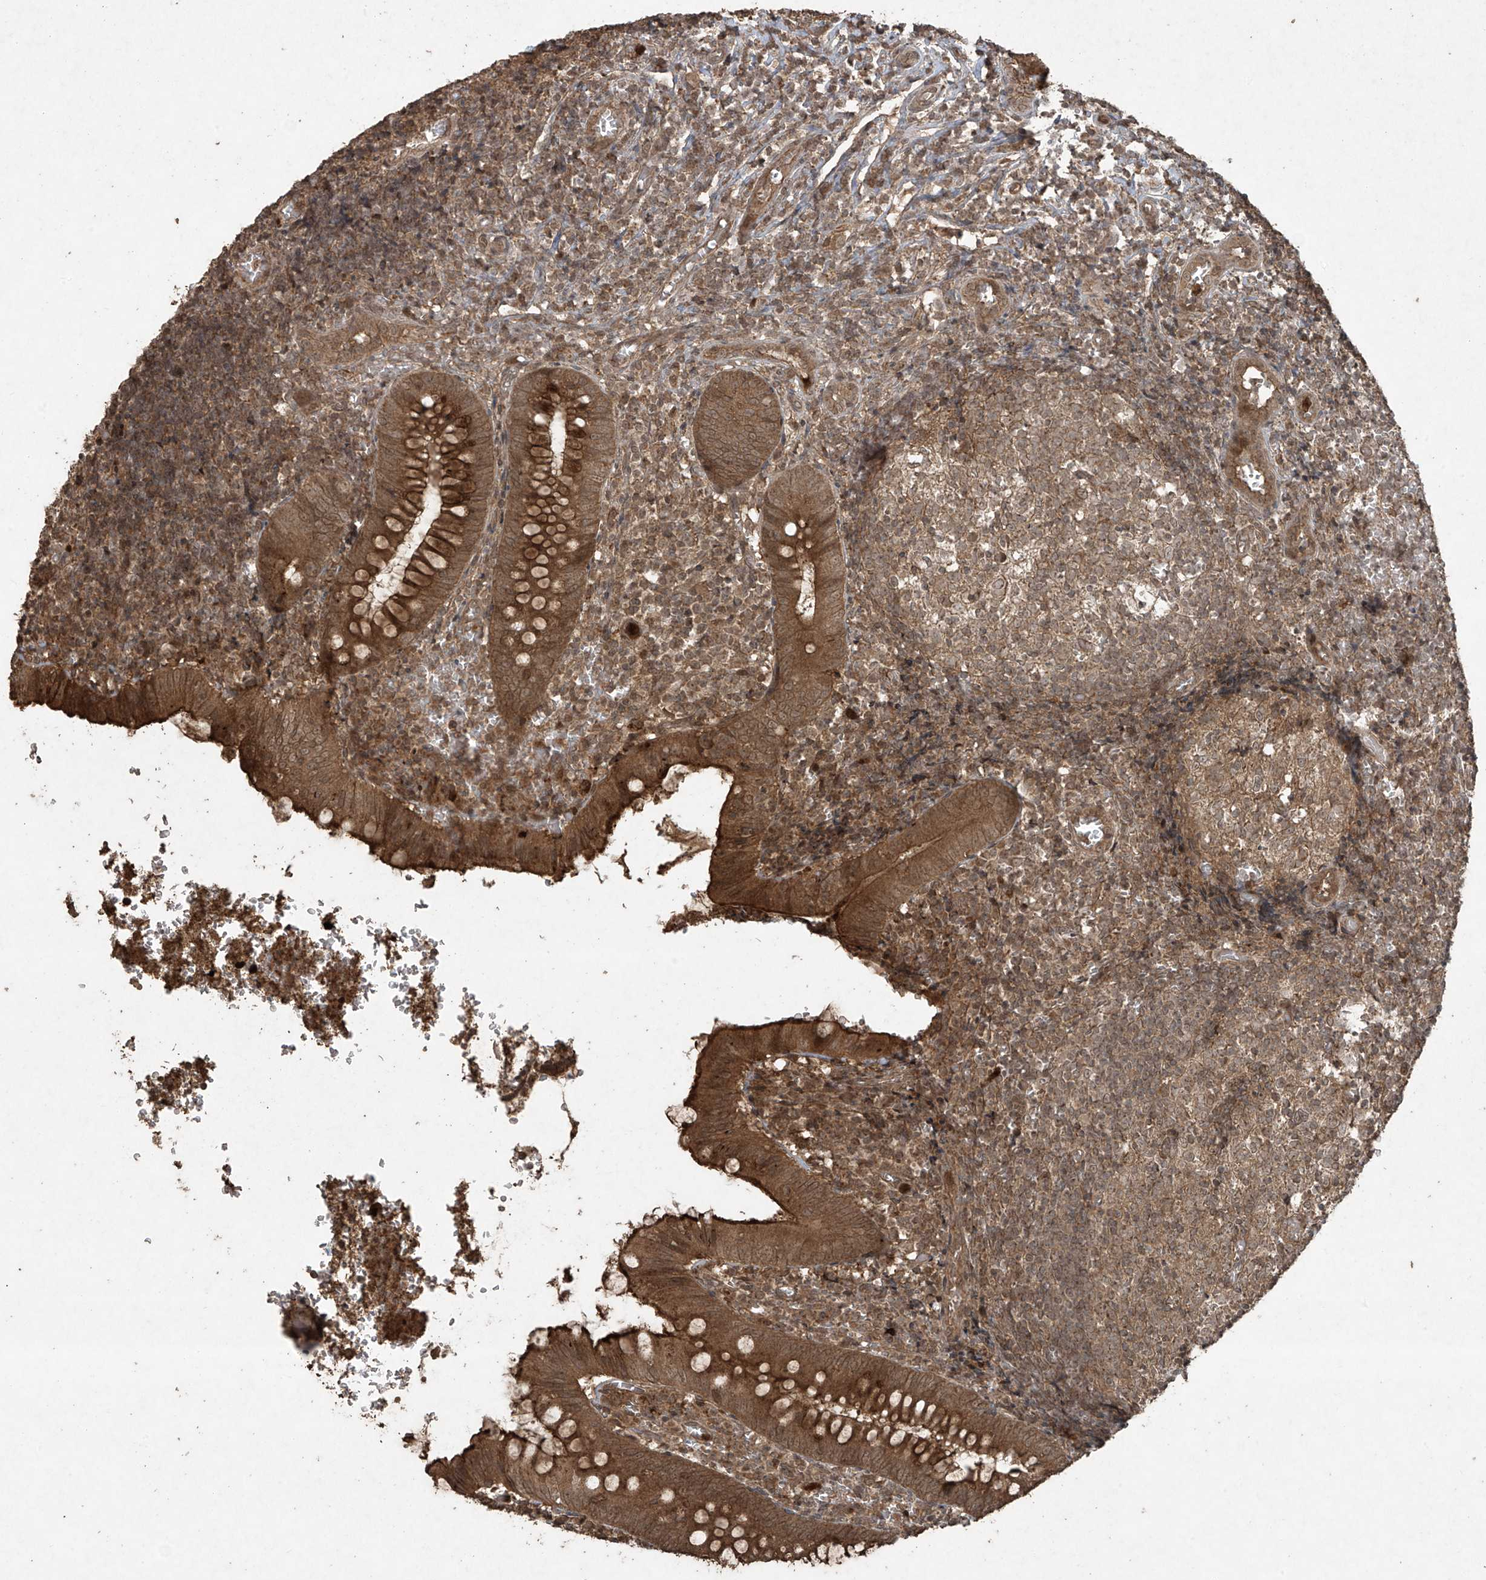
{"staining": {"intensity": "strong", "quantity": ">75%", "location": "cytoplasmic/membranous"}, "tissue": "appendix", "cell_type": "Glandular cells", "image_type": "normal", "snomed": [{"axis": "morphology", "description": "Normal tissue, NOS"}, {"axis": "topography", "description": "Appendix"}], "caption": "An image showing strong cytoplasmic/membranous expression in about >75% of glandular cells in unremarkable appendix, as visualized by brown immunohistochemical staining.", "gene": "PGPEP1", "patient": {"sex": "male", "age": 8}}